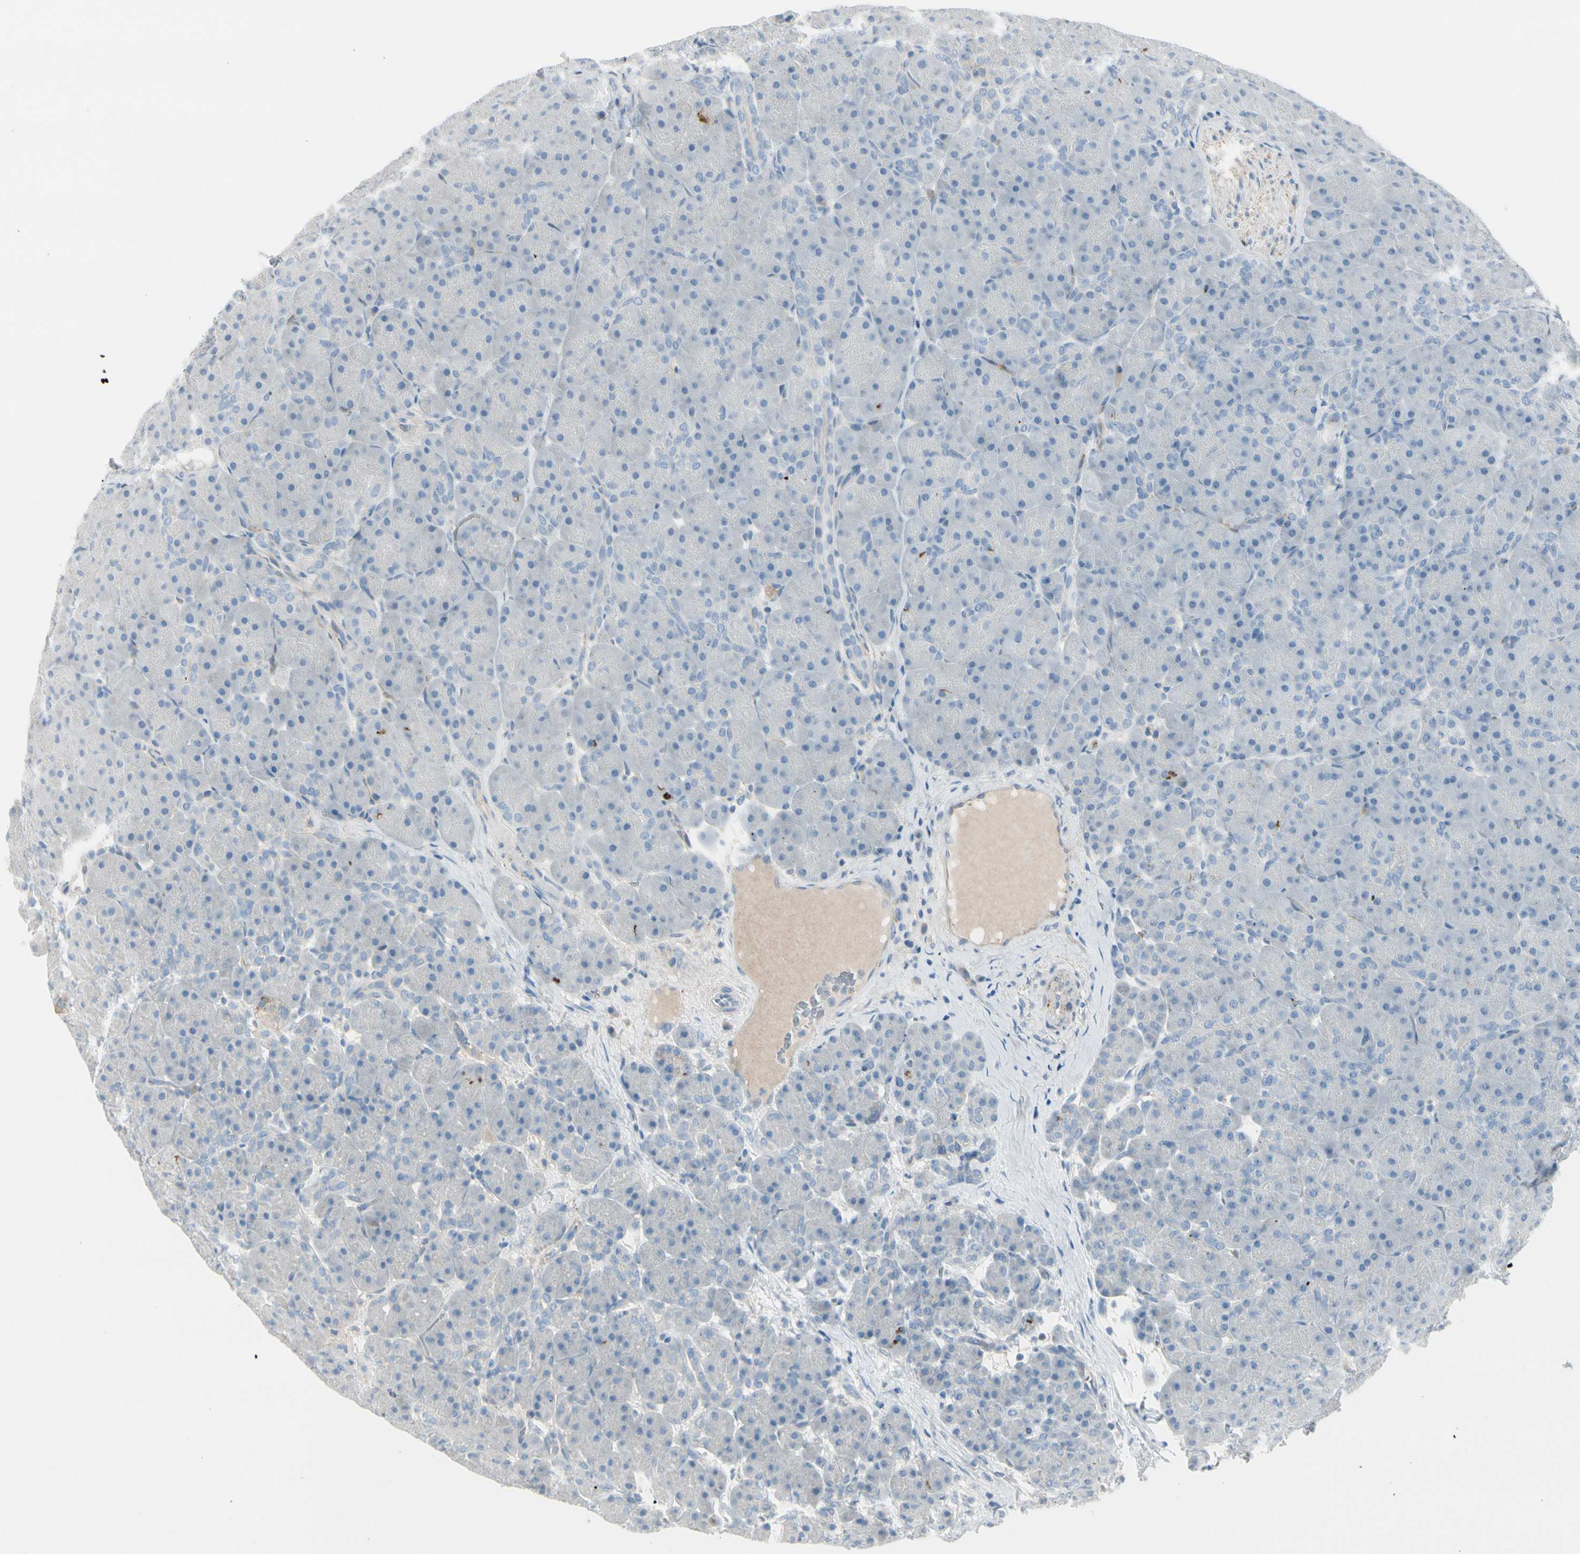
{"staining": {"intensity": "negative", "quantity": "none", "location": "none"}, "tissue": "pancreas", "cell_type": "Exocrine glandular cells", "image_type": "normal", "snomed": [{"axis": "morphology", "description": "Normal tissue, NOS"}, {"axis": "topography", "description": "Pancreas"}], "caption": "IHC photomicrograph of unremarkable pancreas: human pancreas stained with DAB (3,3'-diaminobenzidine) demonstrates no significant protein staining in exocrine glandular cells. The staining was performed using DAB to visualize the protein expression in brown, while the nuclei were stained in blue with hematoxylin (Magnification: 20x).", "gene": "CACNA2D1", "patient": {"sex": "male", "age": 66}}